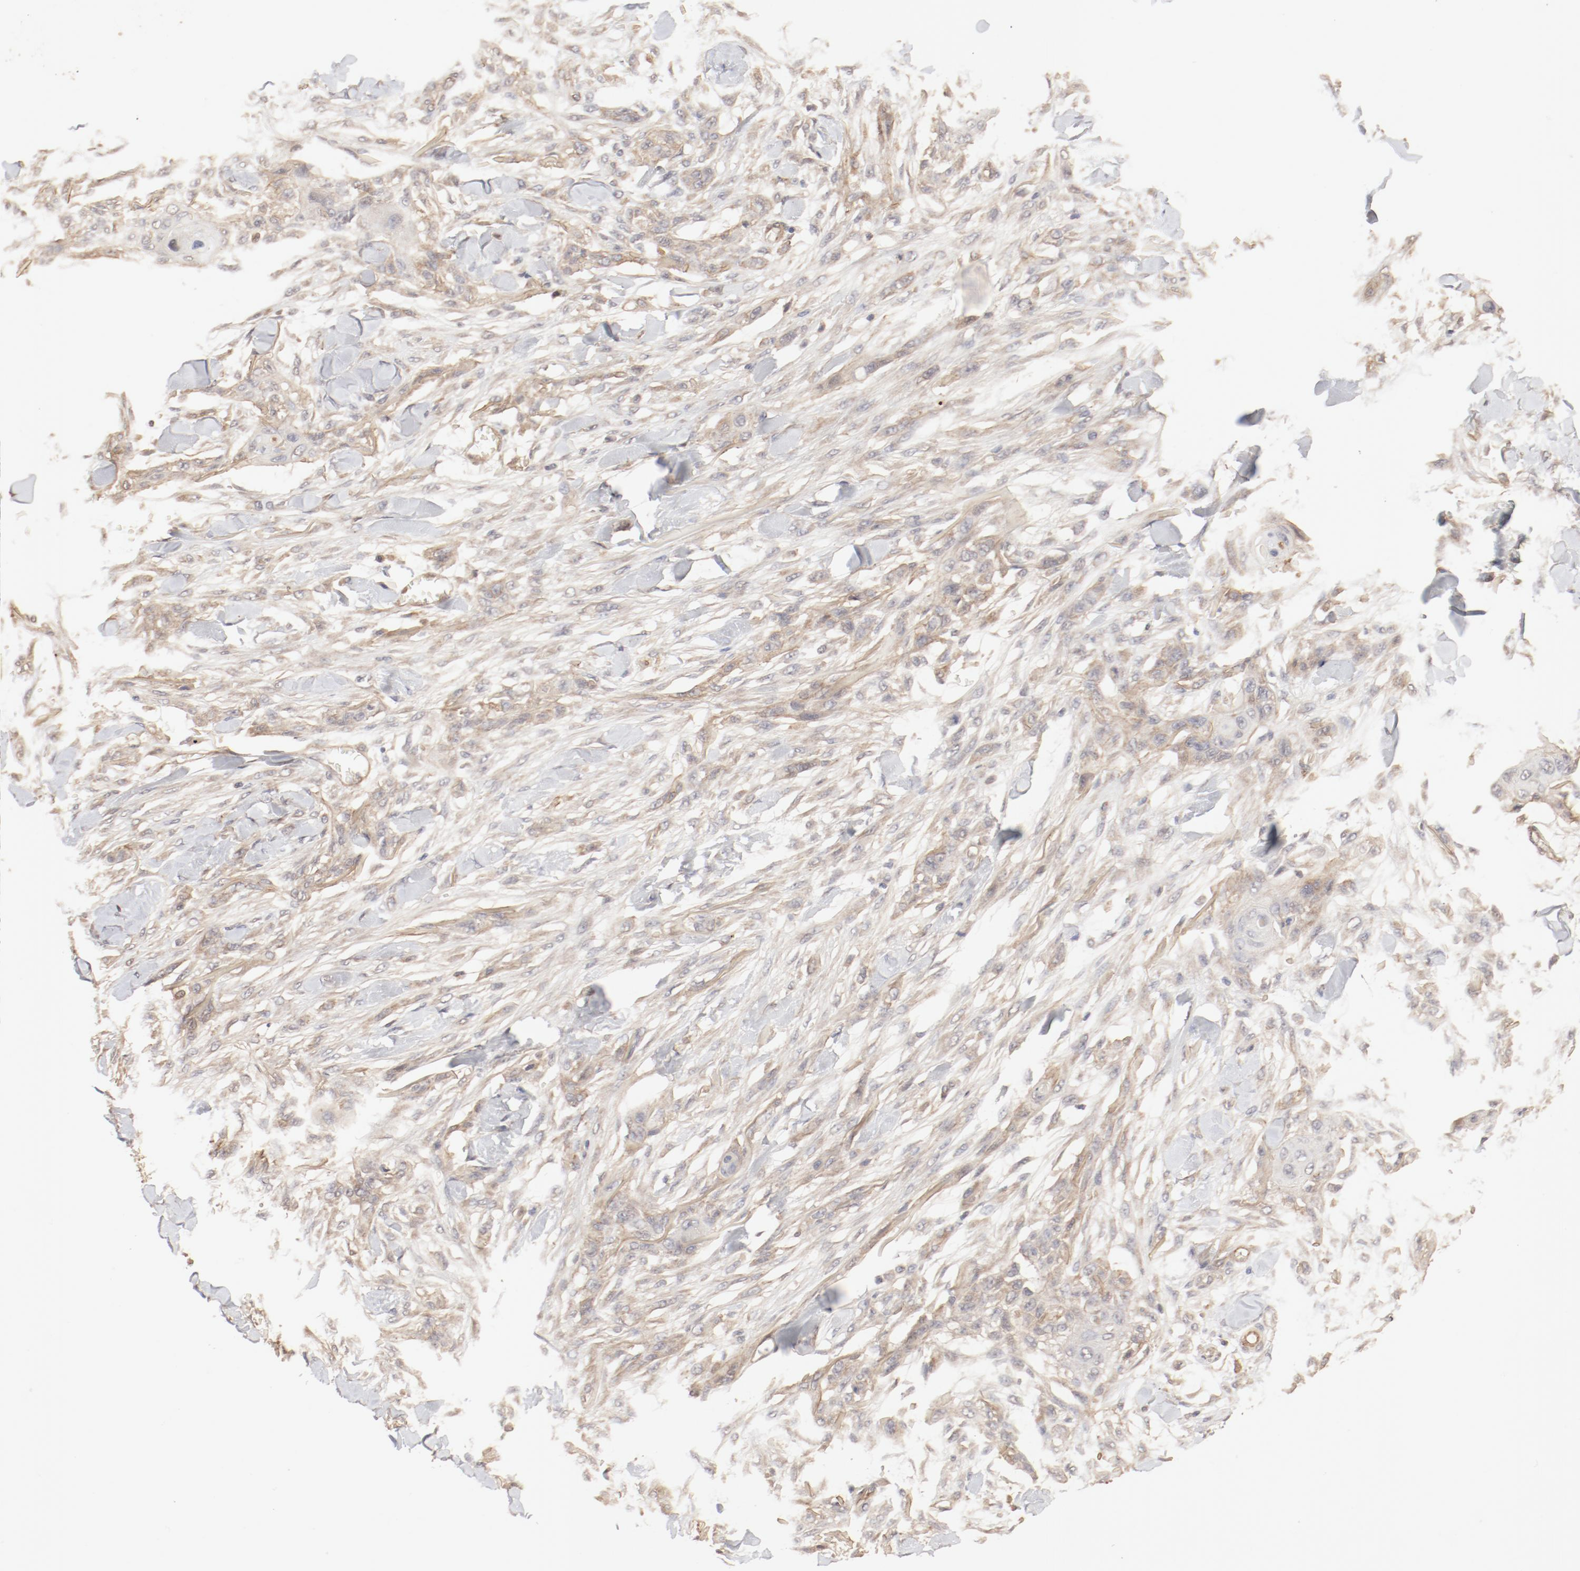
{"staining": {"intensity": "moderate", "quantity": ">75%", "location": "cytoplasmic/membranous"}, "tissue": "skin cancer", "cell_type": "Tumor cells", "image_type": "cancer", "snomed": [{"axis": "morphology", "description": "Normal tissue, NOS"}, {"axis": "morphology", "description": "Squamous cell carcinoma, NOS"}, {"axis": "topography", "description": "Skin"}], "caption": "This is a micrograph of immunohistochemistry (IHC) staining of skin squamous cell carcinoma, which shows moderate positivity in the cytoplasmic/membranous of tumor cells.", "gene": "IL3RA", "patient": {"sex": "female", "age": 59}}